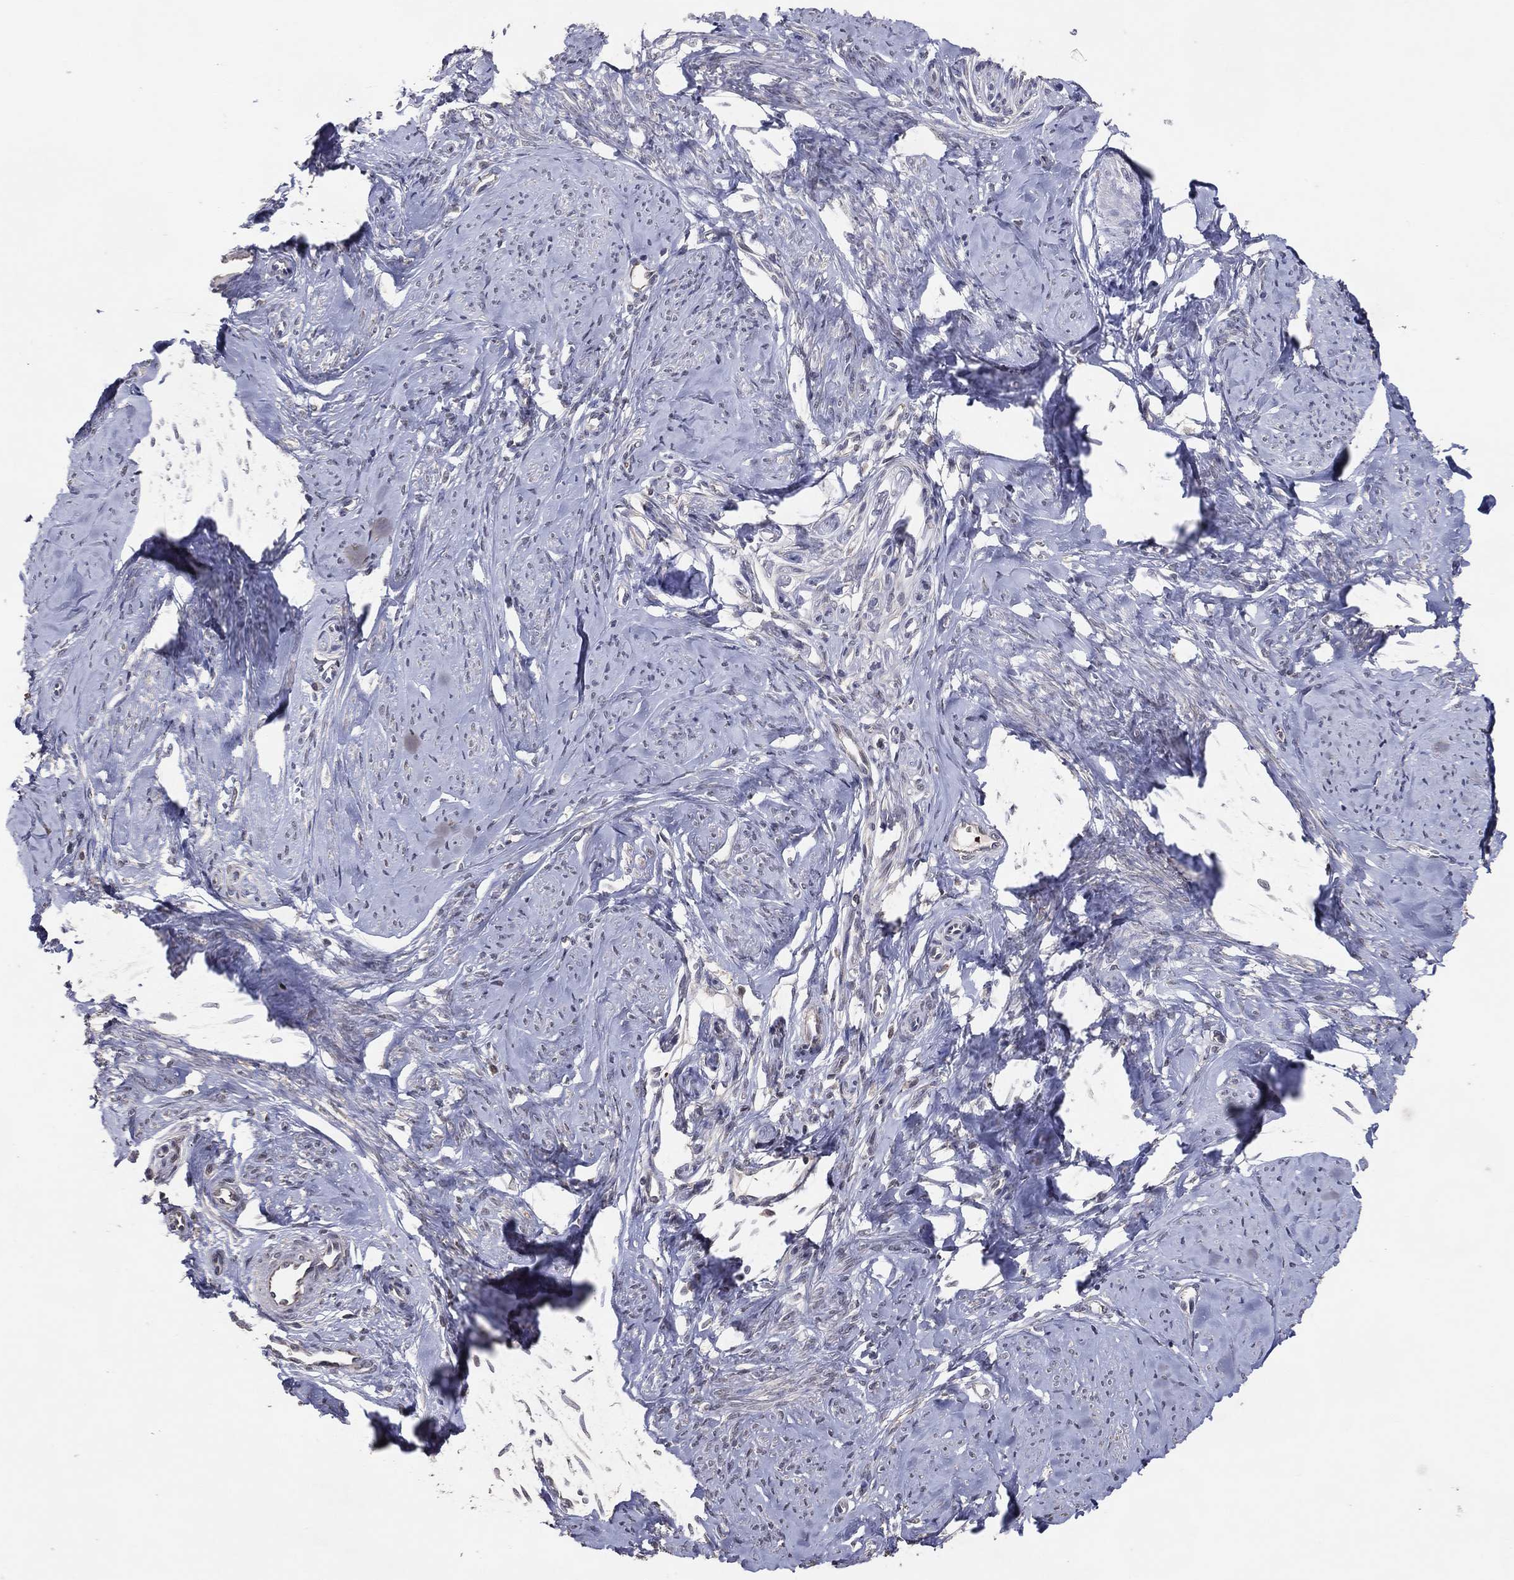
{"staining": {"intensity": "negative", "quantity": "none", "location": "none"}, "tissue": "smooth muscle", "cell_type": "Smooth muscle cells", "image_type": "normal", "snomed": [{"axis": "morphology", "description": "Normal tissue, NOS"}, {"axis": "topography", "description": "Smooth muscle"}], "caption": "Smooth muscle cells show no significant staining in normal smooth muscle.", "gene": "DNAH7", "patient": {"sex": "female", "age": 48}}